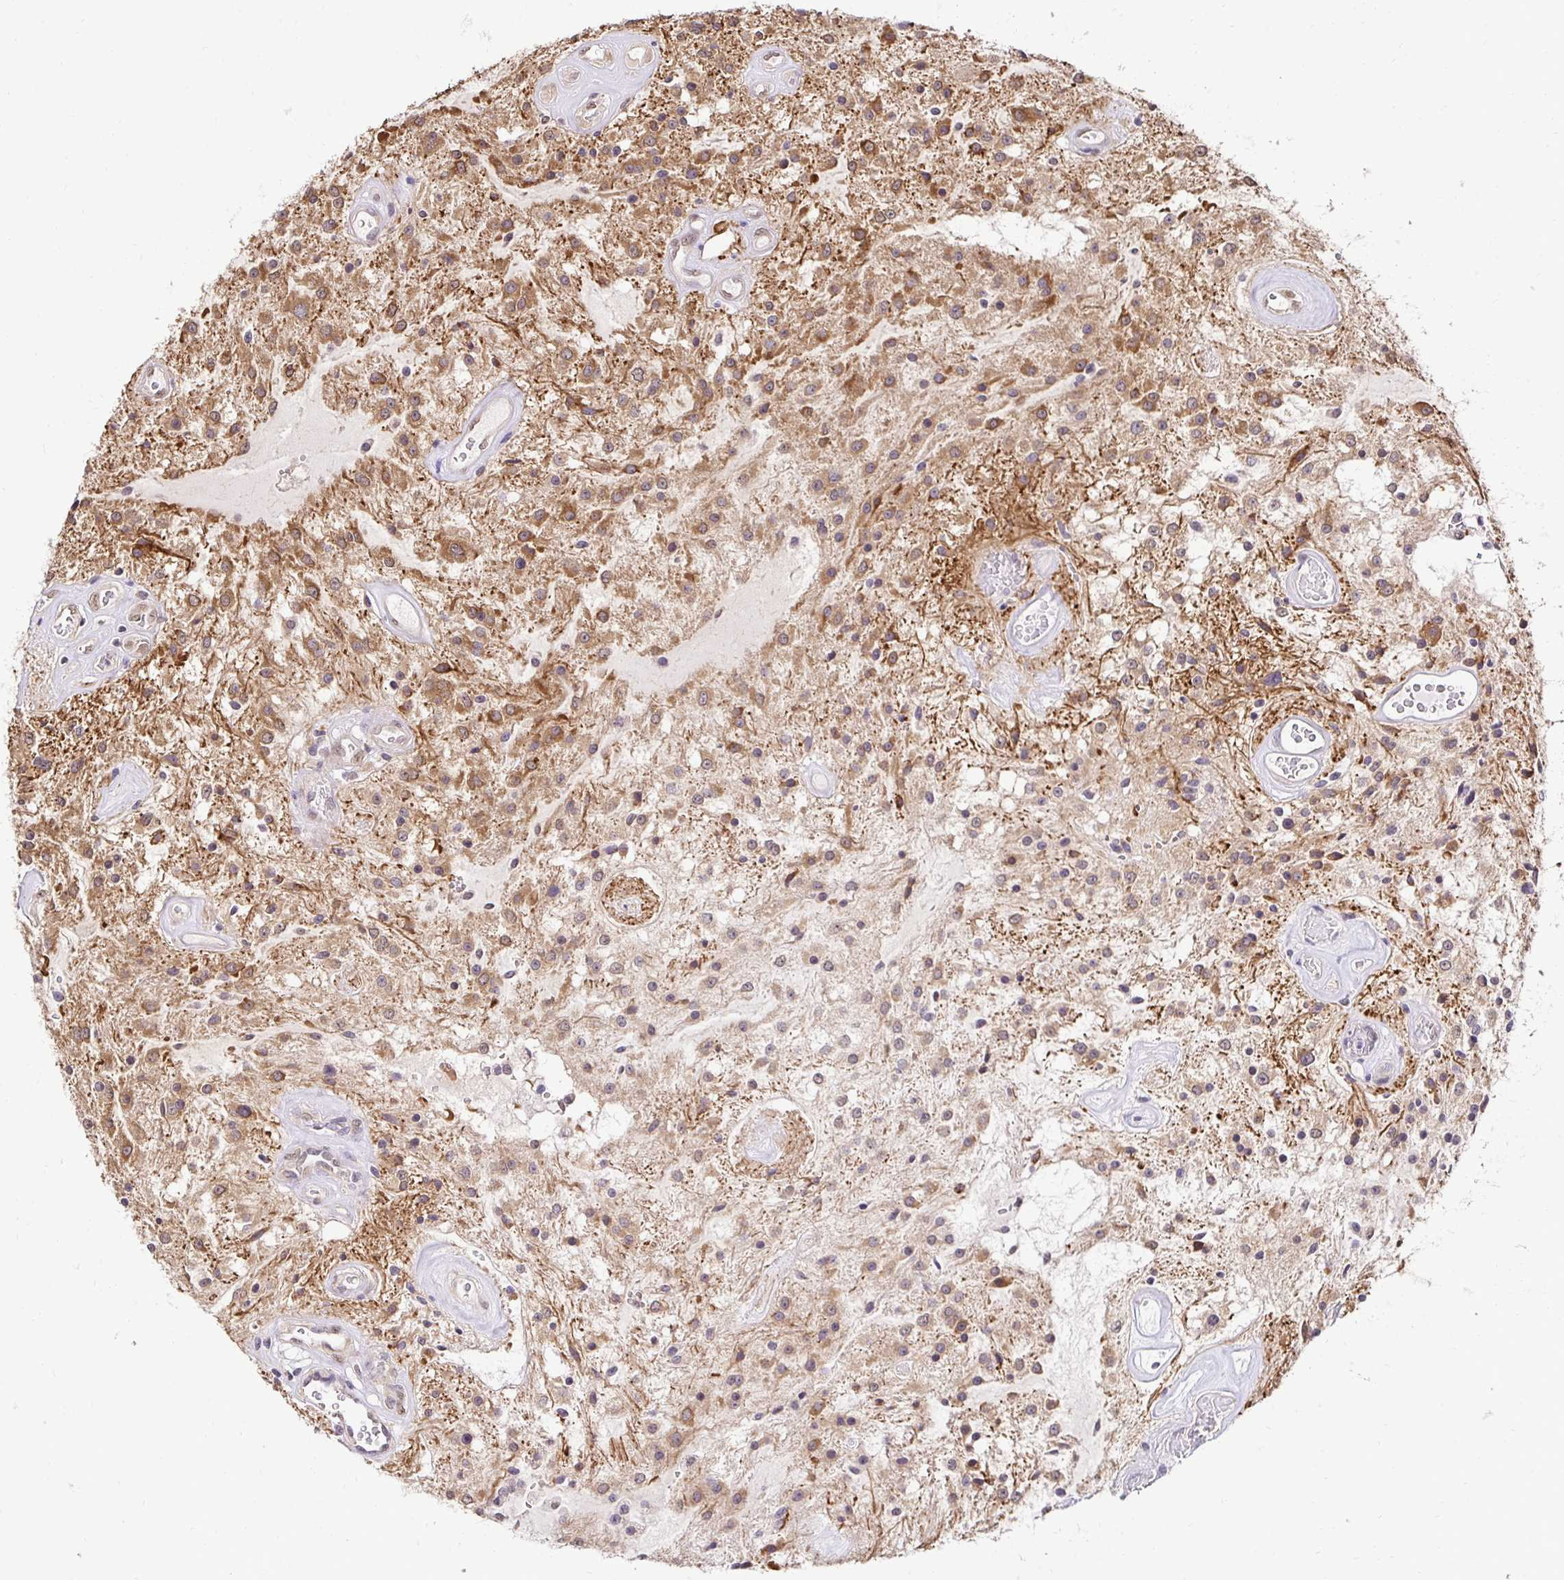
{"staining": {"intensity": "moderate", "quantity": "25%-75%", "location": "cytoplasmic/membranous"}, "tissue": "glioma", "cell_type": "Tumor cells", "image_type": "cancer", "snomed": [{"axis": "morphology", "description": "Glioma, malignant, Low grade"}, {"axis": "topography", "description": "Cerebellum"}], "caption": "High-power microscopy captured an immunohistochemistry (IHC) histopathology image of malignant glioma (low-grade), revealing moderate cytoplasmic/membranous staining in approximately 25%-75% of tumor cells.", "gene": "RHEBL1", "patient": {"sex": "female", "age": 14}}